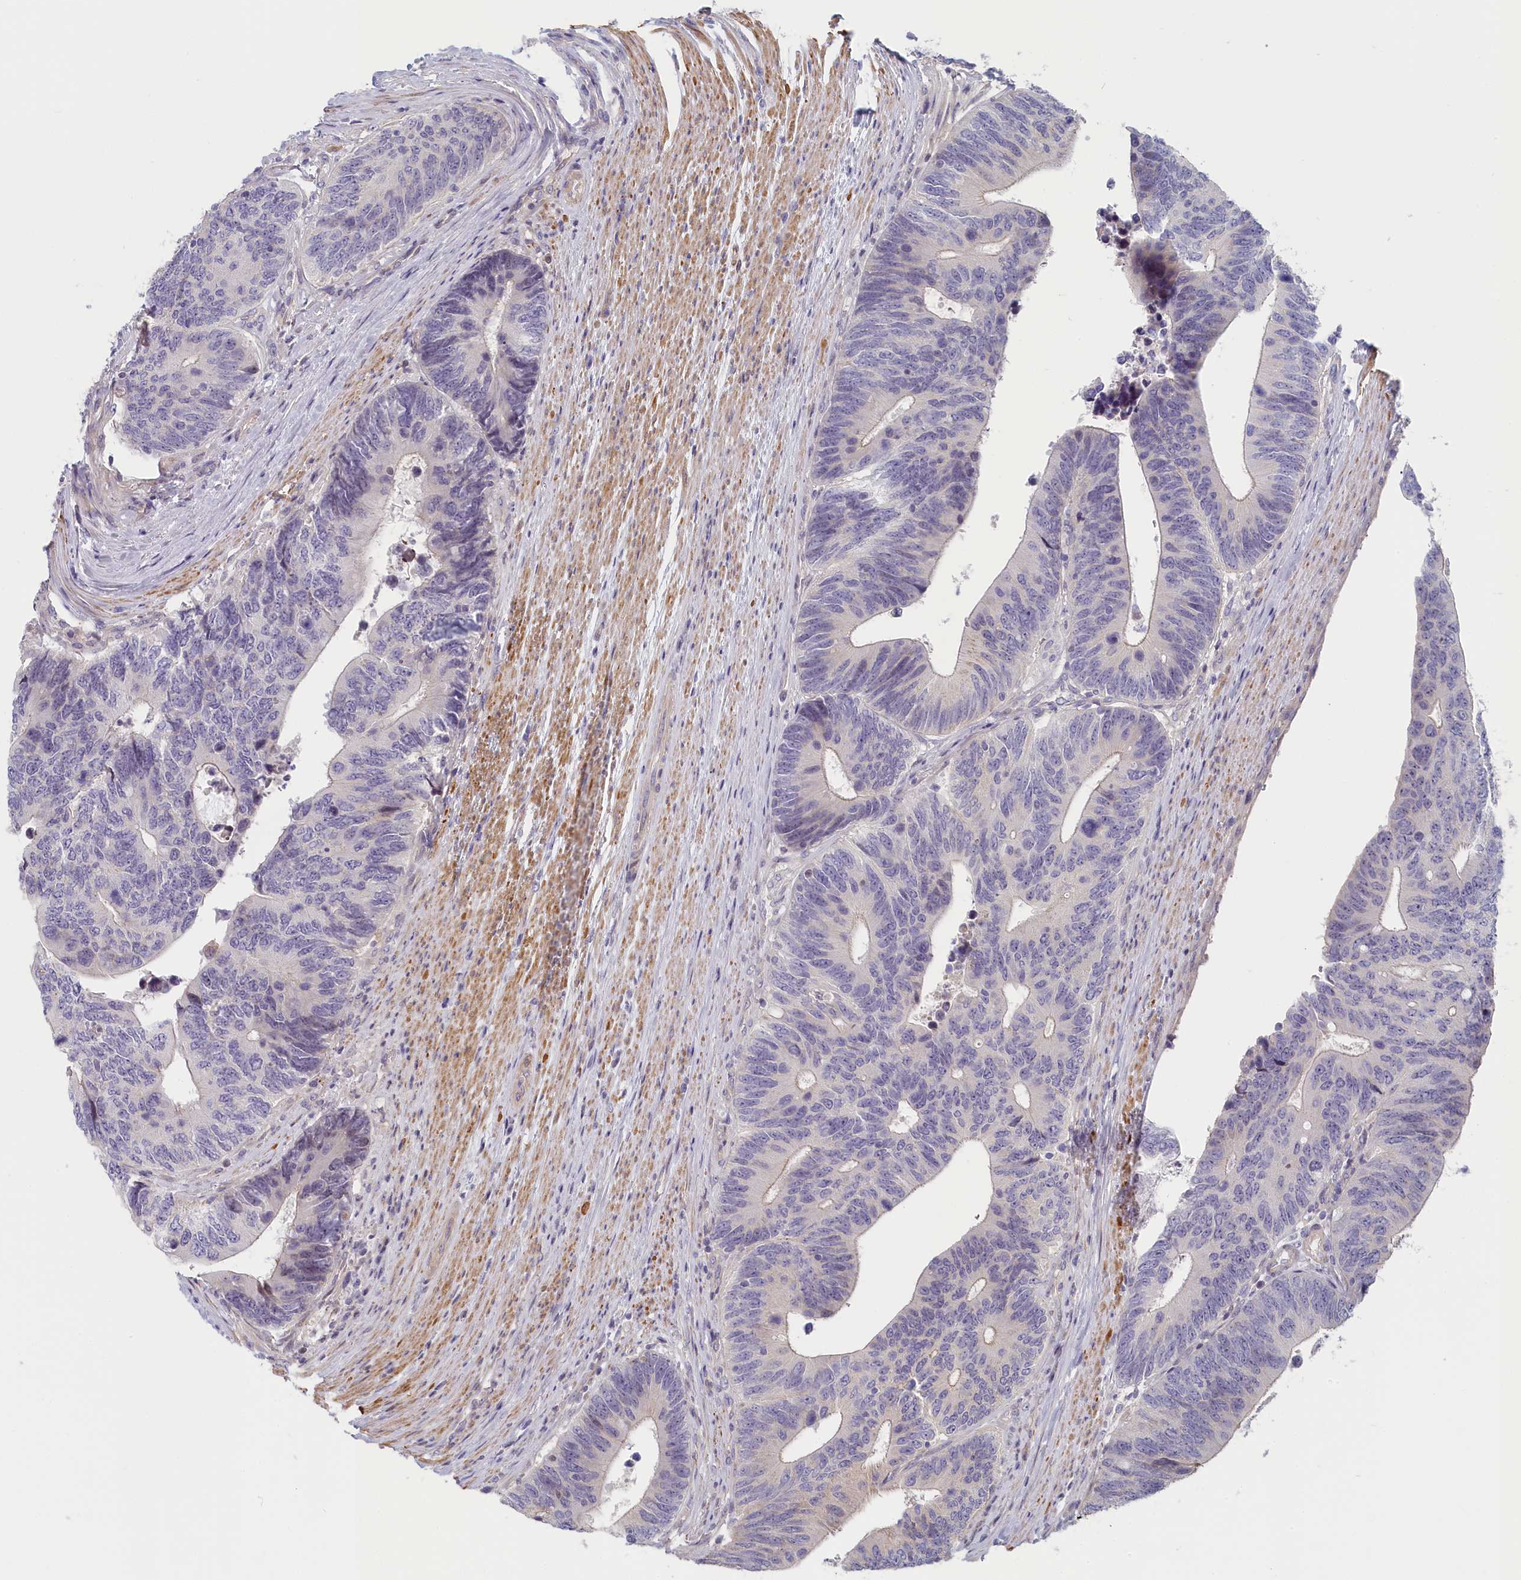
{"staining": {"intensity": "negative", "quantity": "none", "location": "none"}, "tissue": "colorectal cancer", "cell_type": "Tumor cells", "image_type": "cancer", "snomed": [{"axis": "morphology", "description": "Adenocarcinoma, NOS"}, {"axis": "topography", "description": "Colon"}], "caption": "Colorectal cancer was stained to show a protein in brown. There is no significant positivity in tumor cells. (Brightfield microscopy of DAB IHC at high magnification).", "gene": "INTS4", "patient": {"sex": "male", "age": 87}}